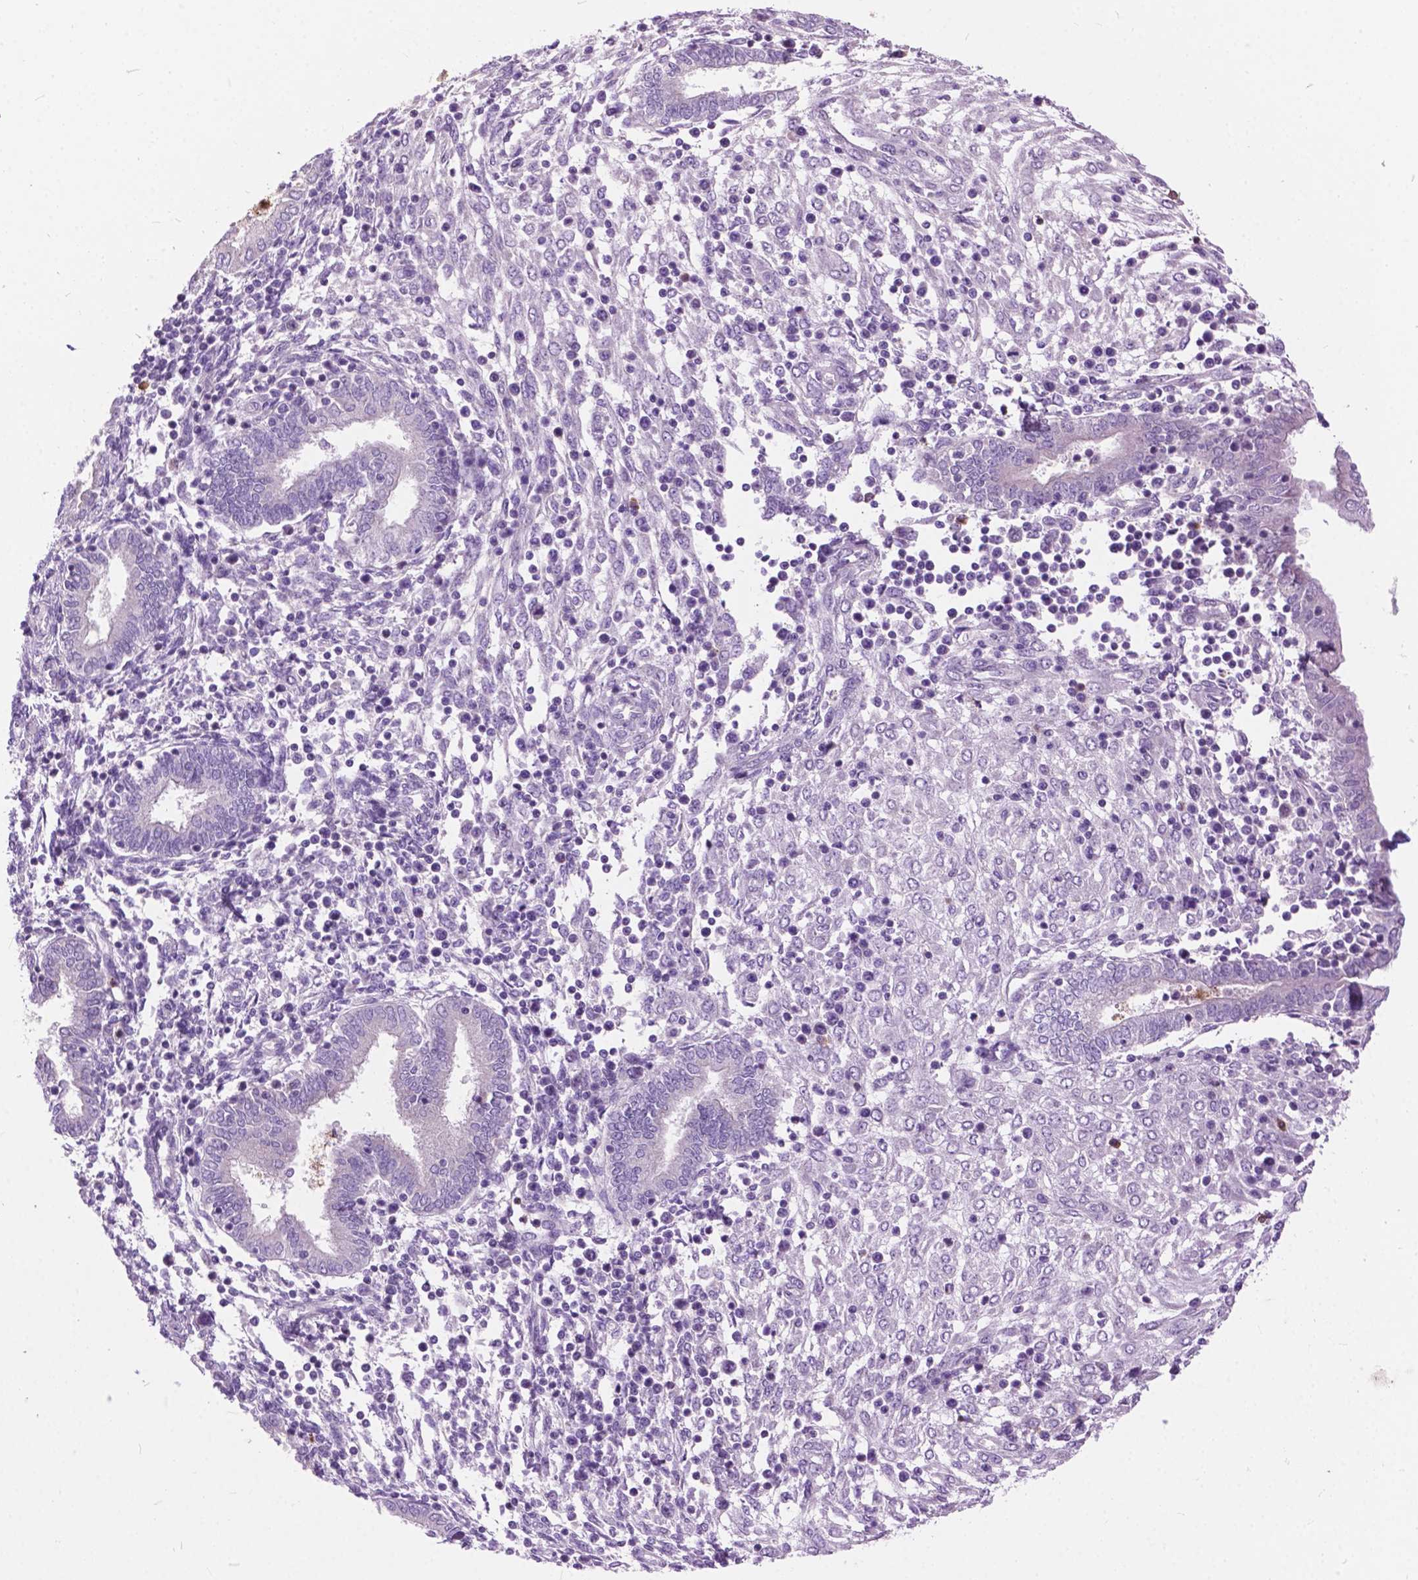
{"staining": {"intensity": "negative", "quantity": "none", "location": "none"}, "tissue": "endometrium", "cell_type": "Cells in endometrial stroma", "image_type": "normal", "snomed": [{"axis": "morphology", "description": "Normal tissue, NOS"}, {"axis": "topography", "description": "Endometrium"}], "caption": "This is a histopathology image of immunohistochemistry staining of normal endometrium, which shows no staining in cells in endometrial stroma.", "gene": "PRR35", "patient": {"sex": "female", "age": 42}}